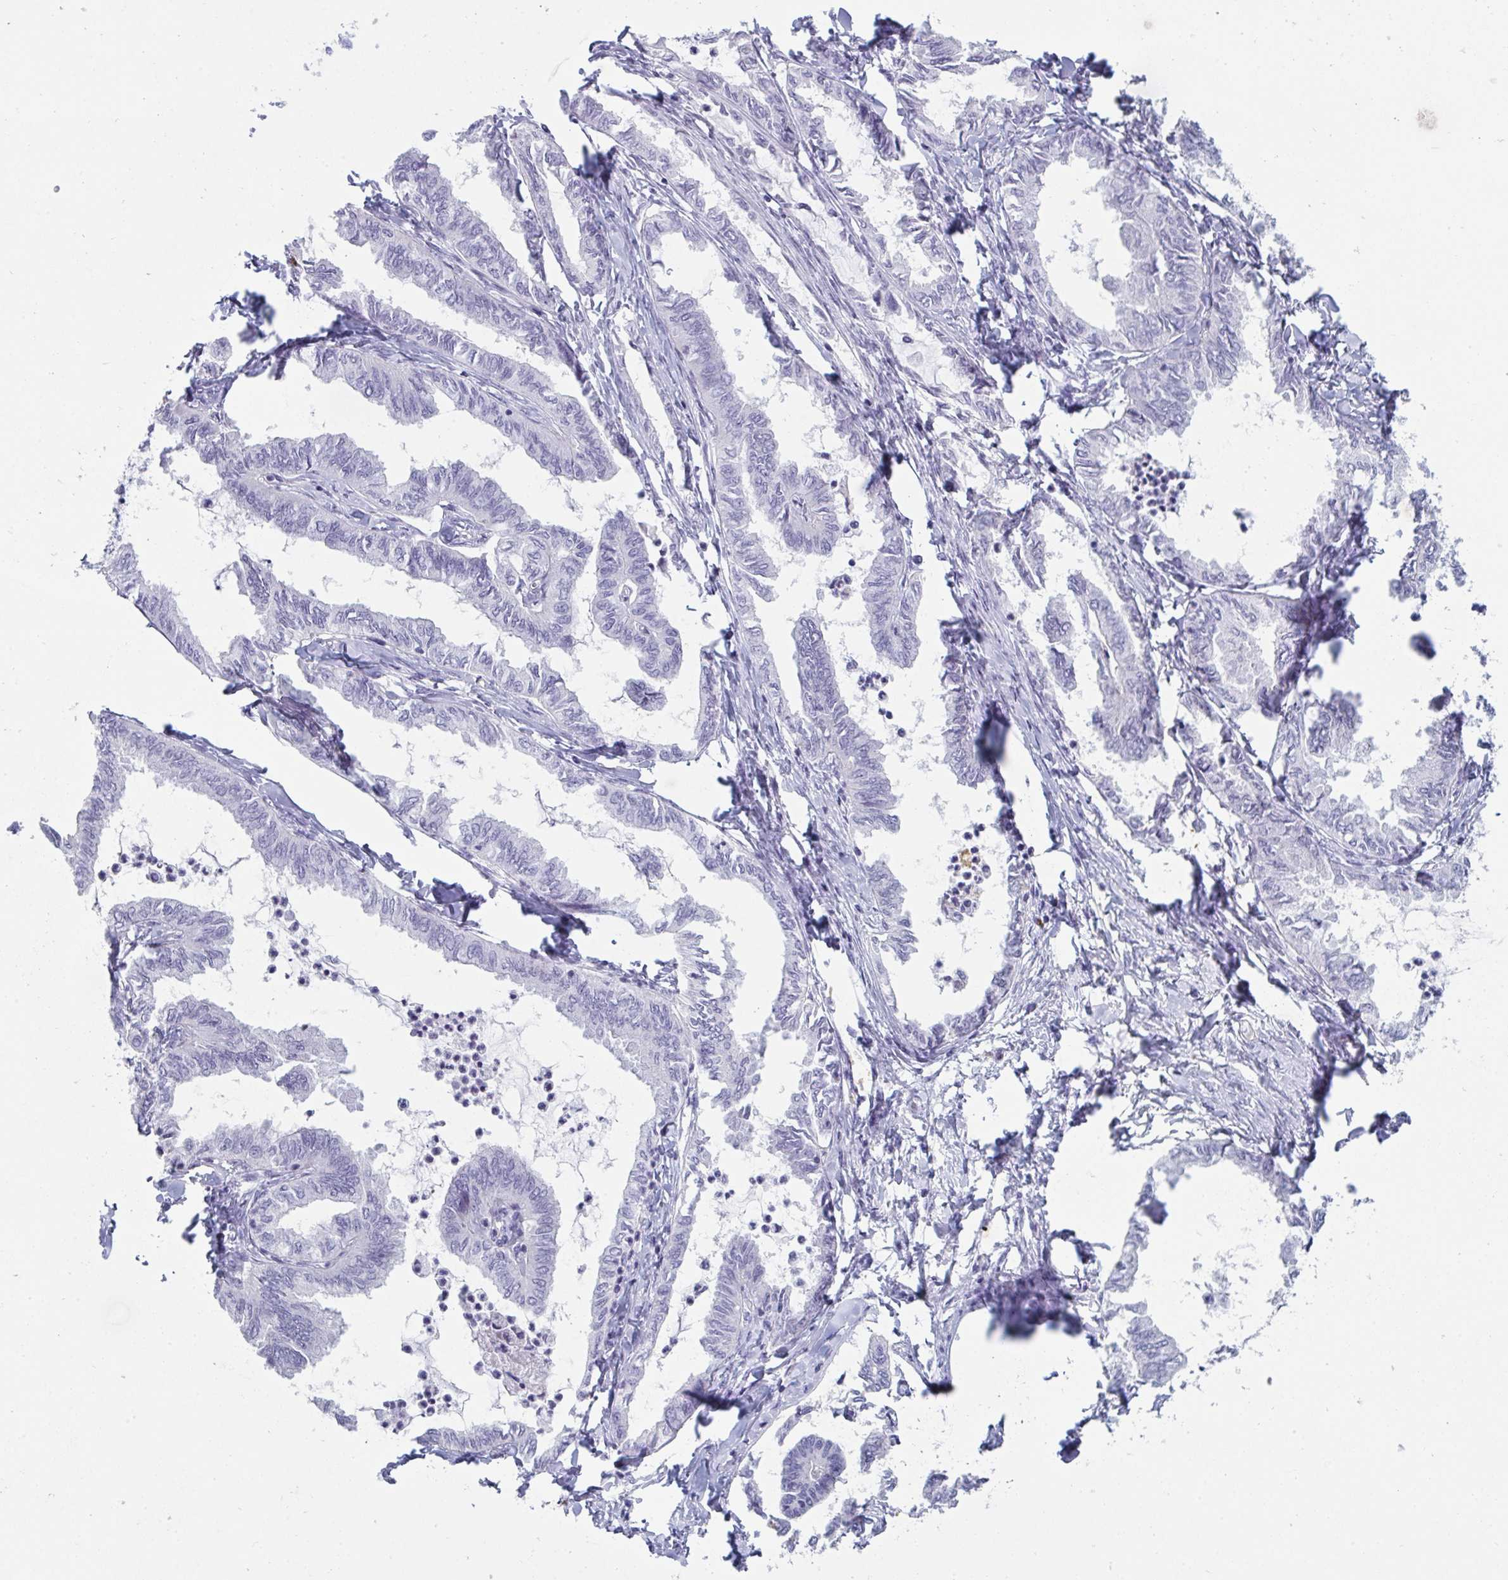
{"staining": {"intensity": "negative", "quantity": "none", "location": "none"}, "tissue": "ovarian cancer", "cell_type": "Tumor cells", "image_type": "cancer", "snomed": [{"axis": "morphology", "description": "Carcinoma, endometroid"}, {"axis": "topography", "description": "Ovary"}], "caption": "The IHC histopathology image has no significant staining in tumor cells of ovarian cancer tissue. The staining is performed using DAB brown chromogen with nuclei counter-stained in using hematoxylin.", "gene": "OR5P3", "patient": {"sex": "female", "age": 70}}